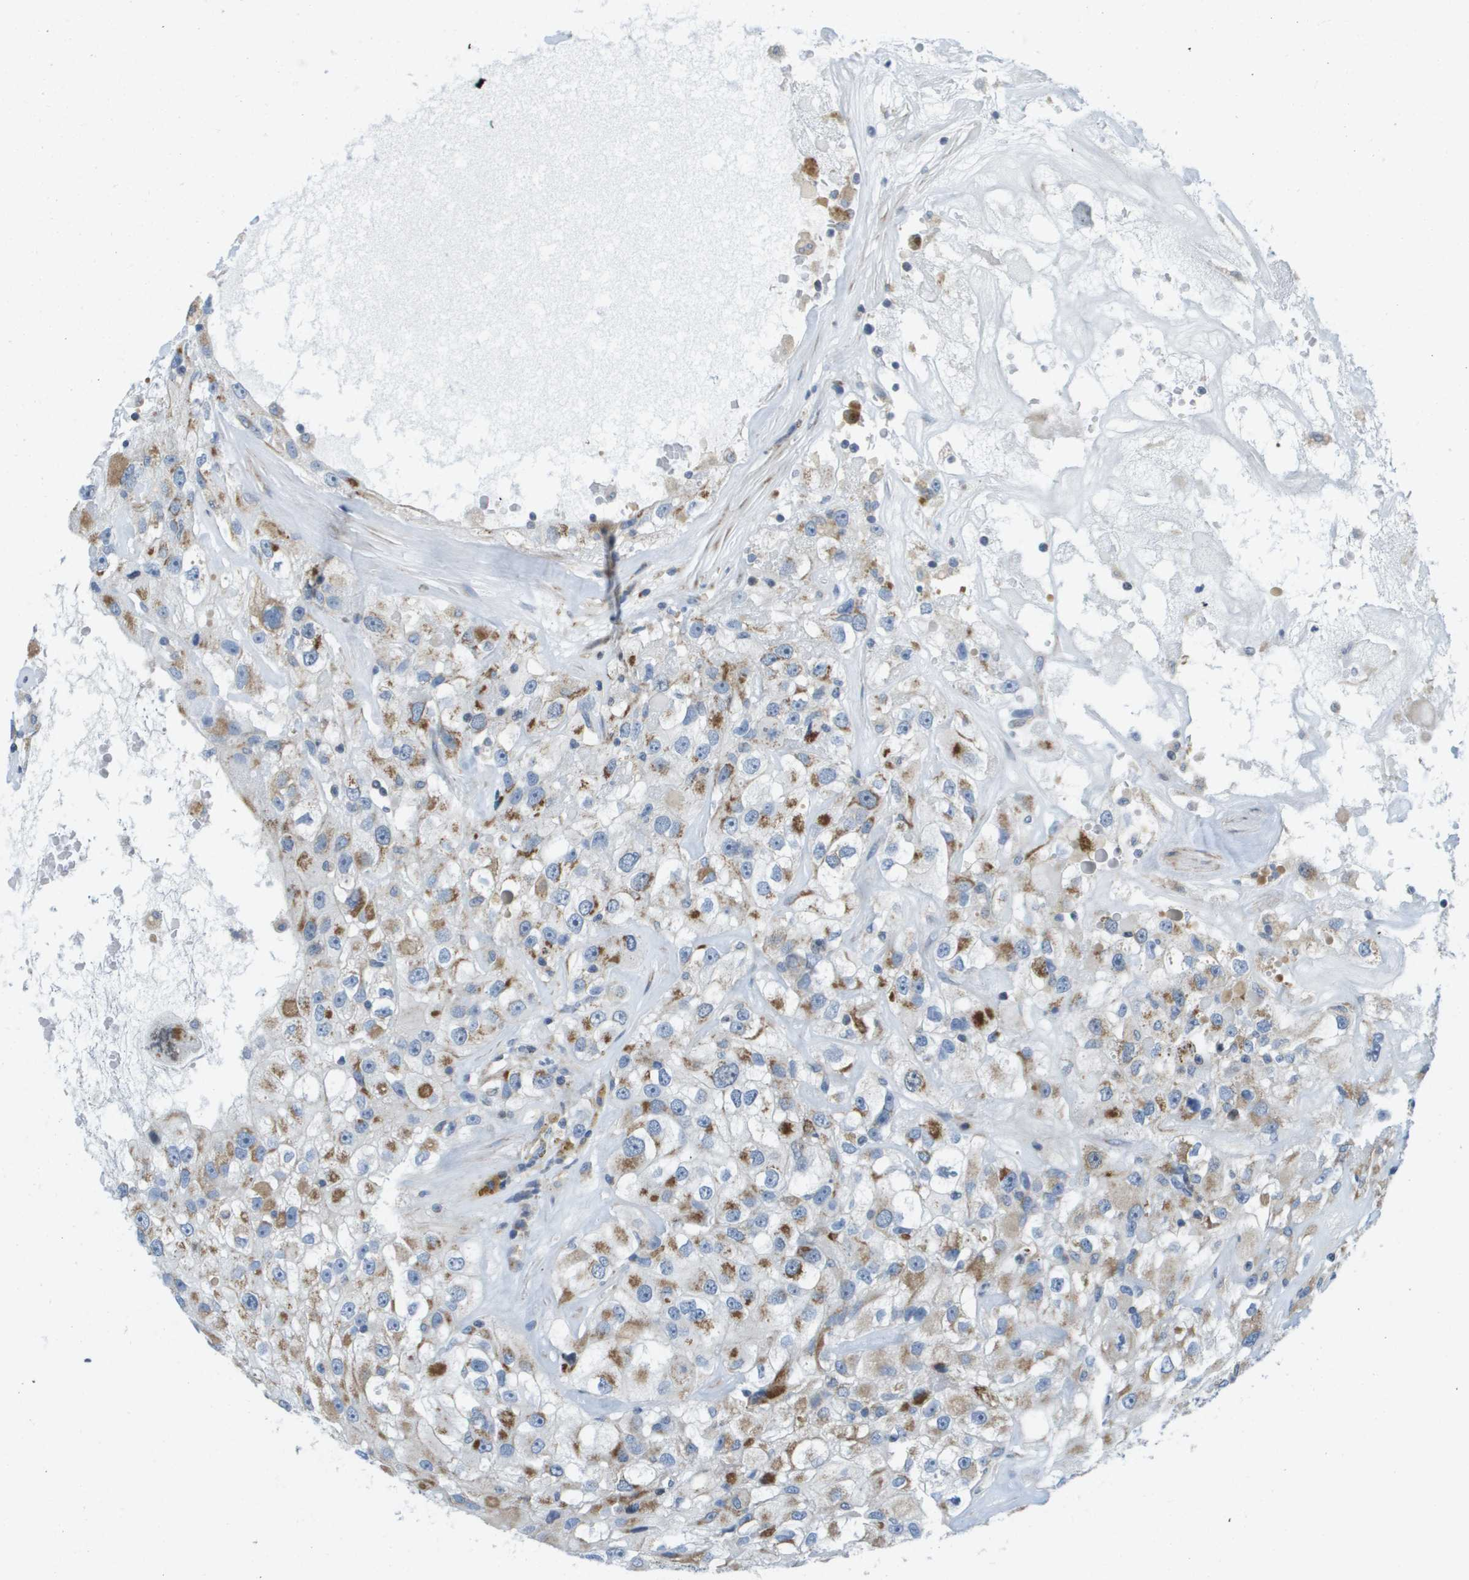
{"staining": {"intensity": "moderate", "quantity": "25%-75%", "location": "cytoplasmic/membranous"}, "tissue": "renal cancer", "cell_type": "Tumor cells", "image_type": "cancer", "snomed": [{"axis": "morphology", "description": "Adenocarcinoma, NOS"}, {"axis": "topography", "description": "Kidney"}], "caption": "Renal cancer (adenocarcinoma) stained with a brown dye shows moderate cytoplasmic/membranous positive positivity in approximately 25%-75% of tumor cells.", "gene": "KRT23", "patient": {"sex": "female", "age": 52}}